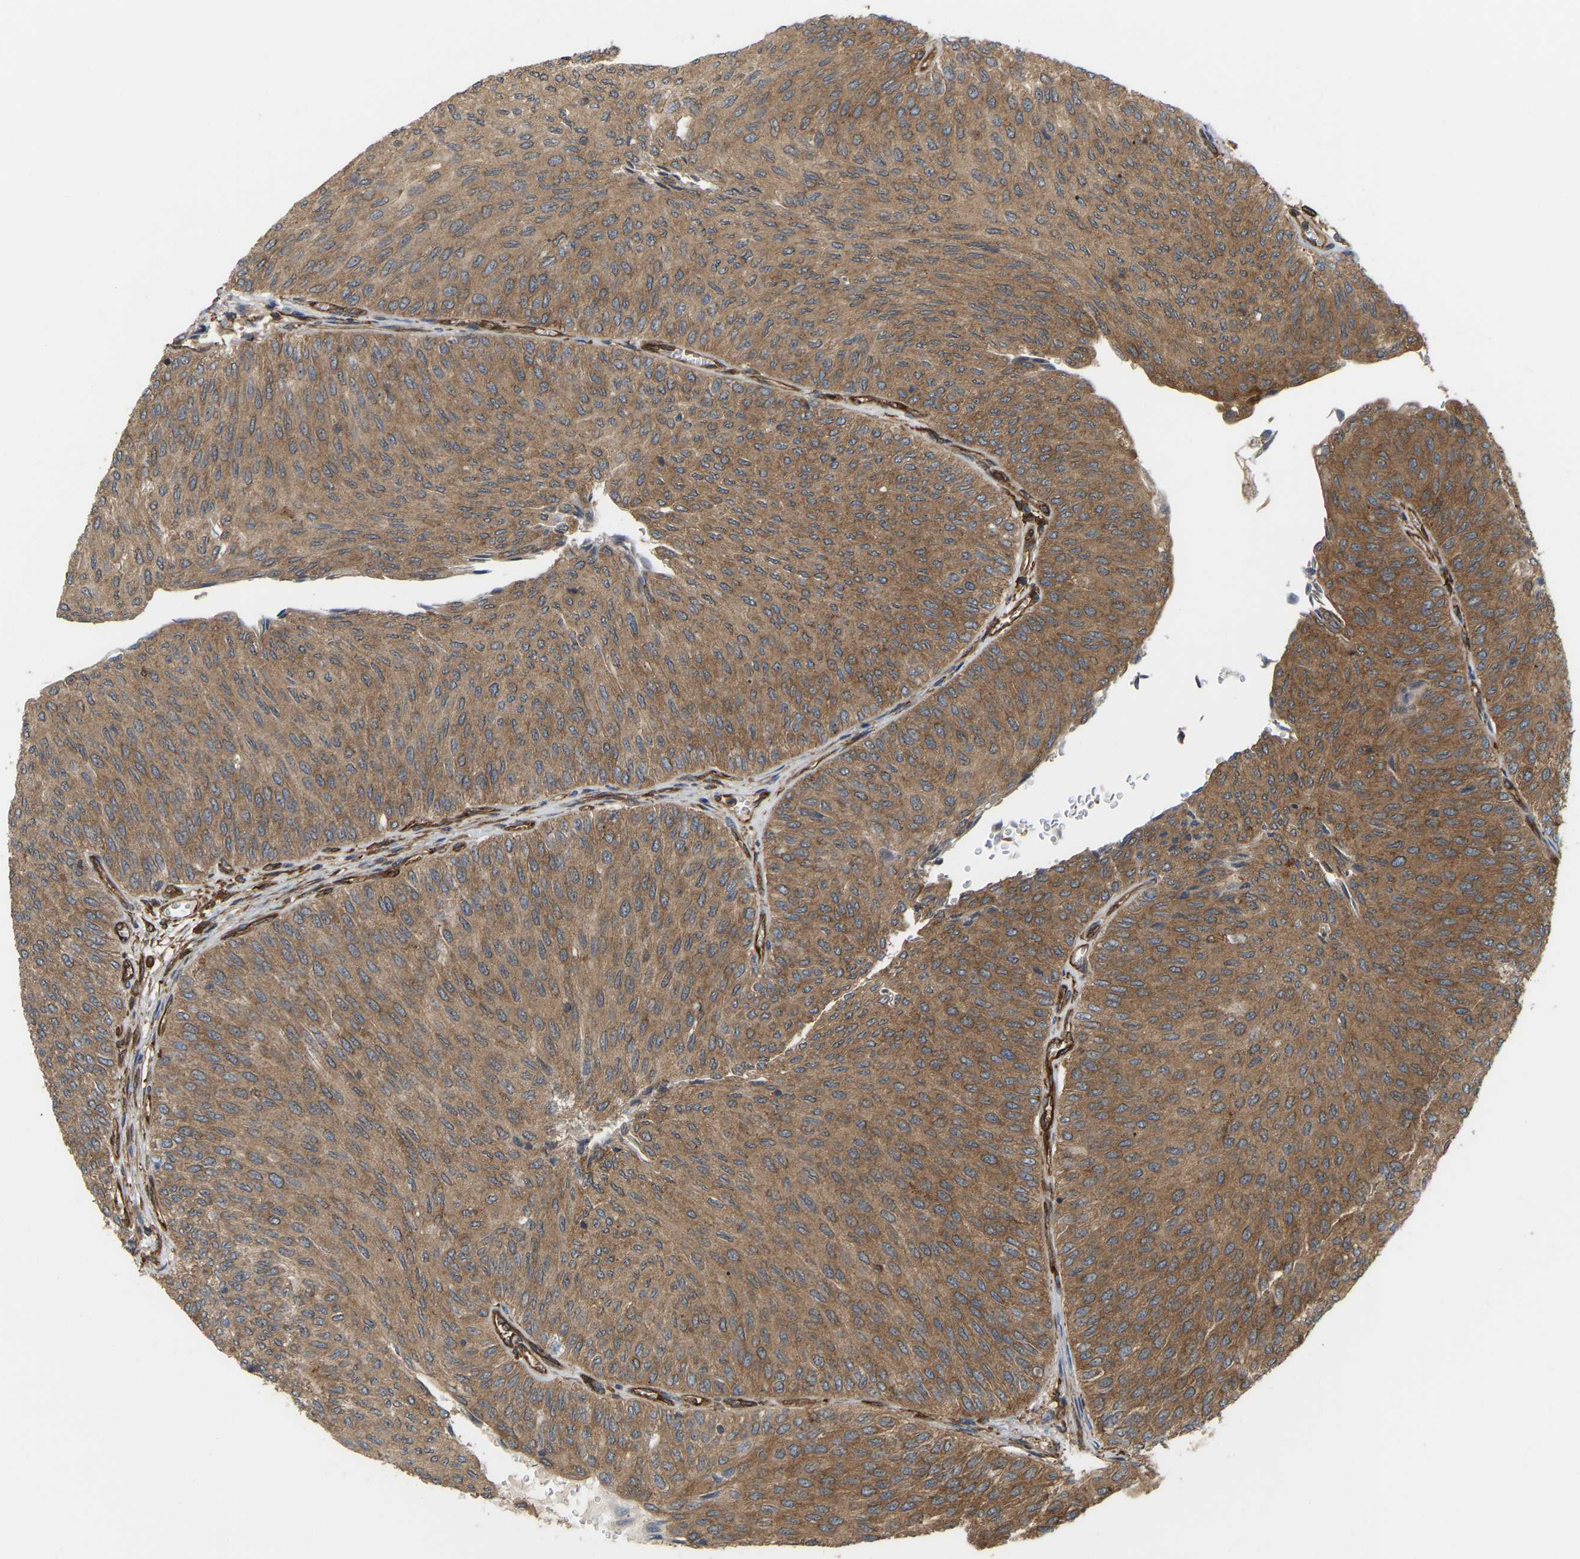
{"staining": {"intensity": "moderate", "quantity": ">75%", "location": "cytoplasmic/membranous"}, "tissue": "urothelial cancer", "cell_type": "Tumor cells", "image_type": "cancer", "snomed": [{"axis": "morphology", "description": "Urothelial carcinoma, Low grade"}, {"axis": "topography", "description": "Urinary bladder"}], "caption": "Moderate cytoplasmic/membranous protein expression is present in approximately >75% of tumor cells in urothelial carcinoma (low-grade).", "gene": "PICALM", "patient": {"sex": "male", "age": 78}}